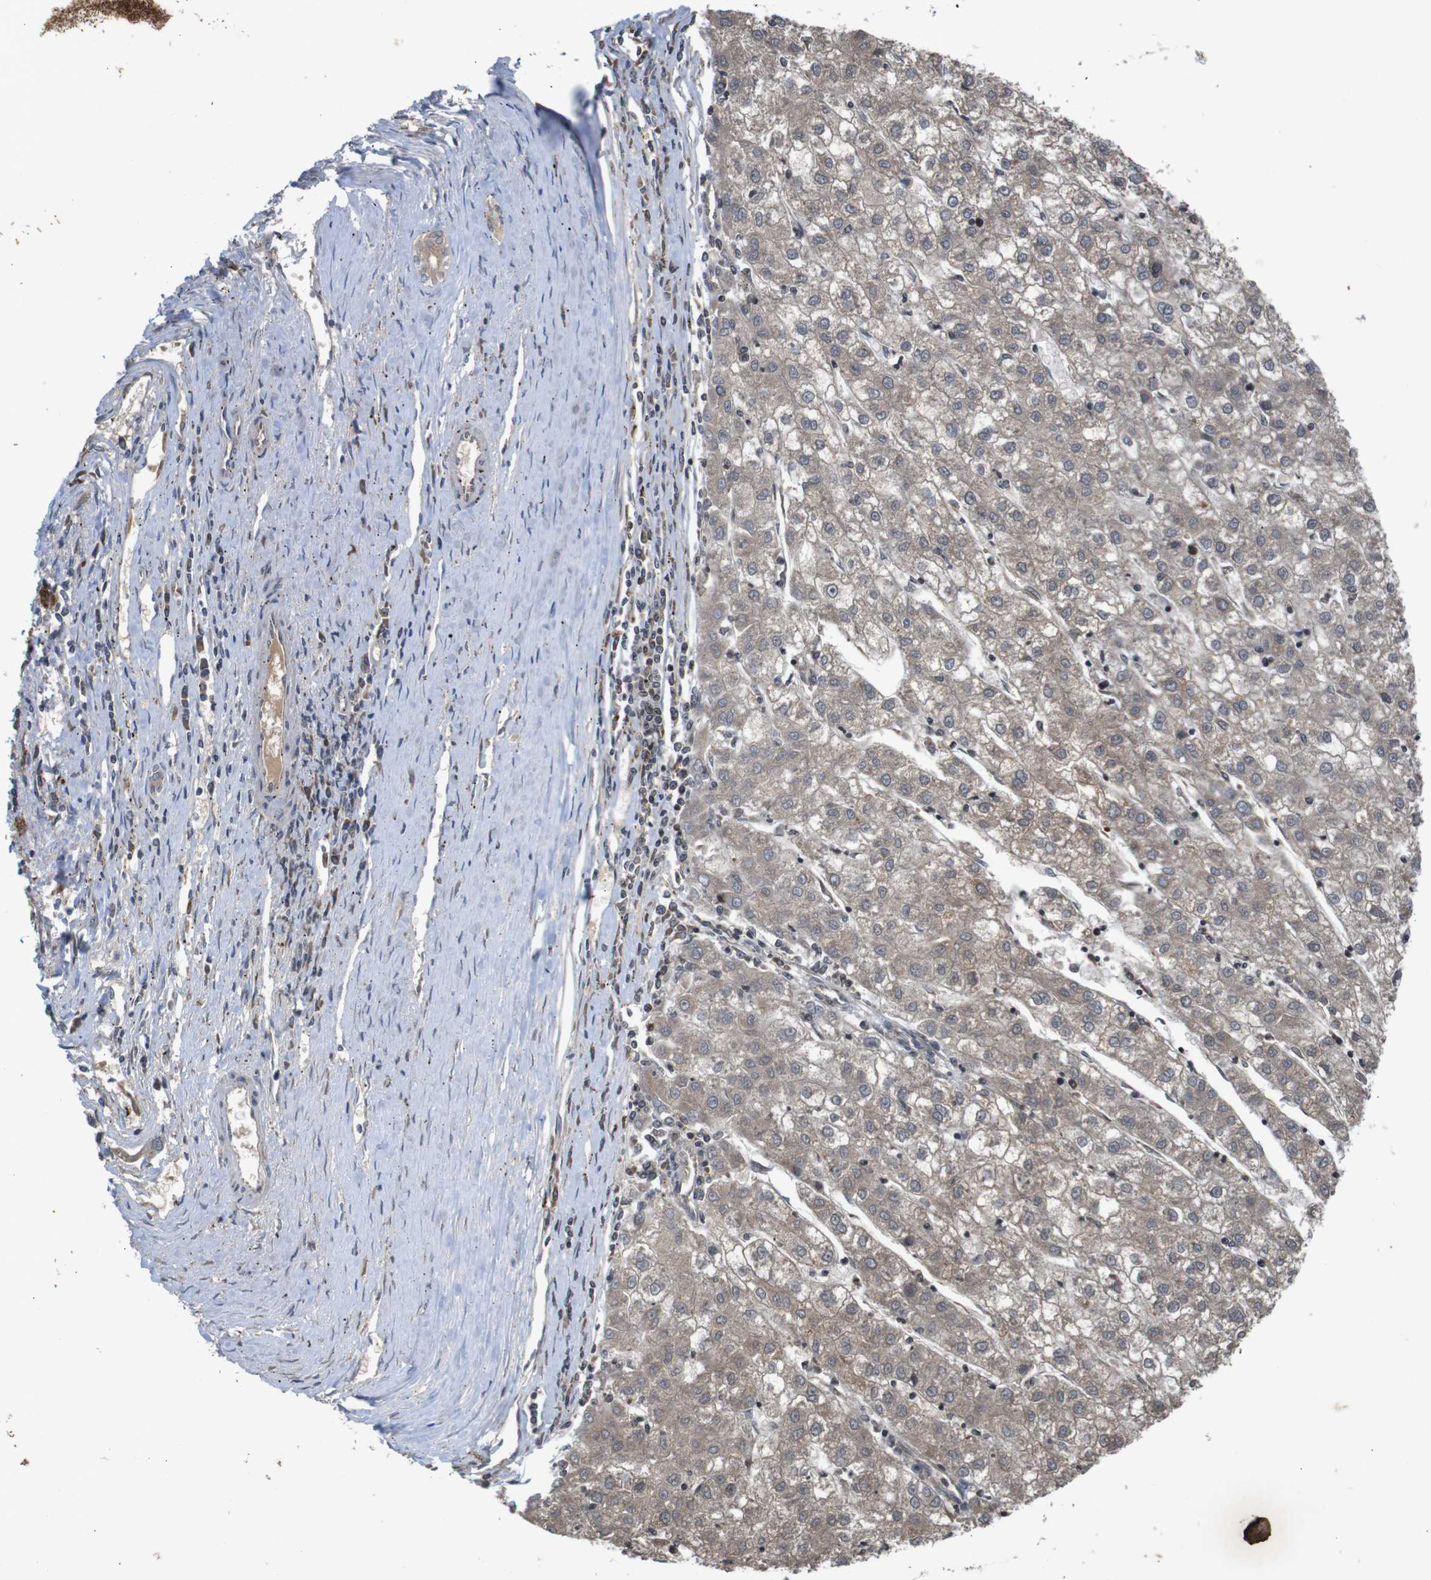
{"staining": {"intensity": "weak", "quantity": ">75%", "location": "cytoplasmic/membranous"}, "tissue": "liver cancer", "cell_type": "Tumor cells", "image_type": "cancer", "snomed": [{"axis": "morphology", "description": "Carcinoma, Hepatocellular, NOS"}, {"axis": "topography", "description": "Liver"}], "caption": "The micrograph shows immunohistochemical staining of liver cancer. There is weak cytoplasmic/membranous expression is appreciated in about >75% of tumor cells.", "gene": "PTPN1", "patient": {"sex": "male", "age": 72}}